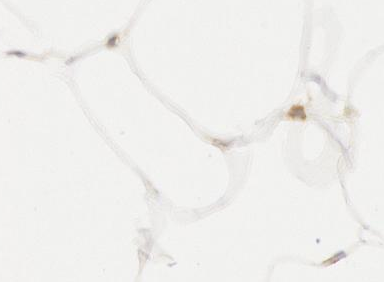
{"staining": {"intensity": "negative", "quantity": "none", "location": "none"}, "tissue": "adipose tissue", "cell_type": "Adipocytes", "image_type": "normal", "snomed": [{"axis": "morphology", "description": "Normal tissue, NOS"}, {"axis": "morphology", "description": "Duct carcinoma"}, {"axis": "topography", "description": "Breast"}, {"axis": "topography", "description": "Adipose tissue"}], "caption": "Adipocytes show no significant expression in normal adipose tissue.", "gene": "SNAP23", "patient": {"sex": "female", "age": 37}}